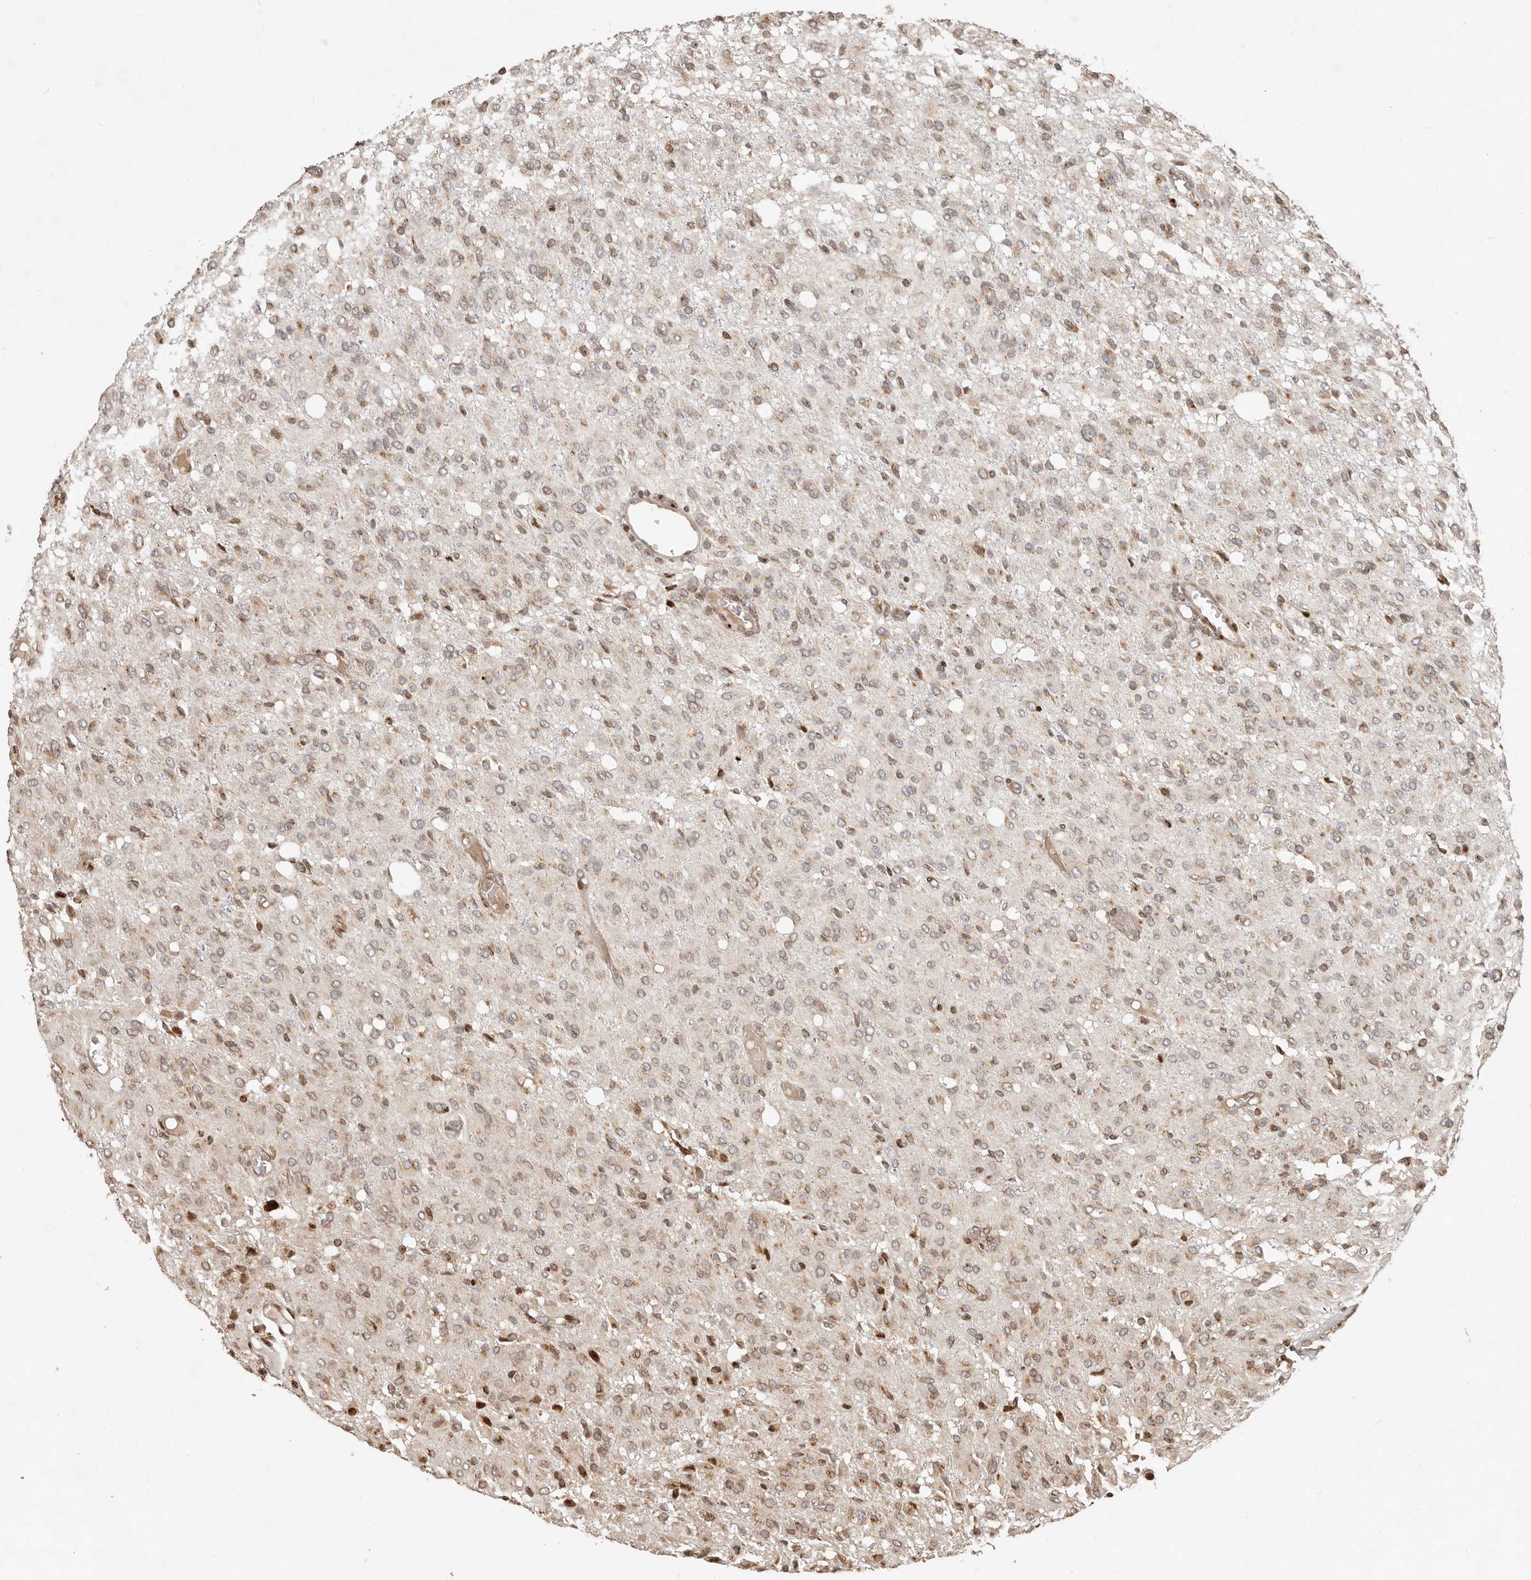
{"staining": {"intensity": "weak", "quantity": "<25%", "location": "cytoplasmic/membranous"}, "tissue": "glioma", "cell_type": "Tumor cells", "image_type": "cancer", "snomed": [{"axis": "morphology", "description": "Glioma, malignant, High grade"}, {"axis": "topography", "description": "Brain"}], "caption": "This is an immunohistochemistry histopathology image of human high-grade glioma (malignant). There is no positivity in tumor cells.", "gene": "TRIM4", "patient": {"sex": "female", "age": 59}}